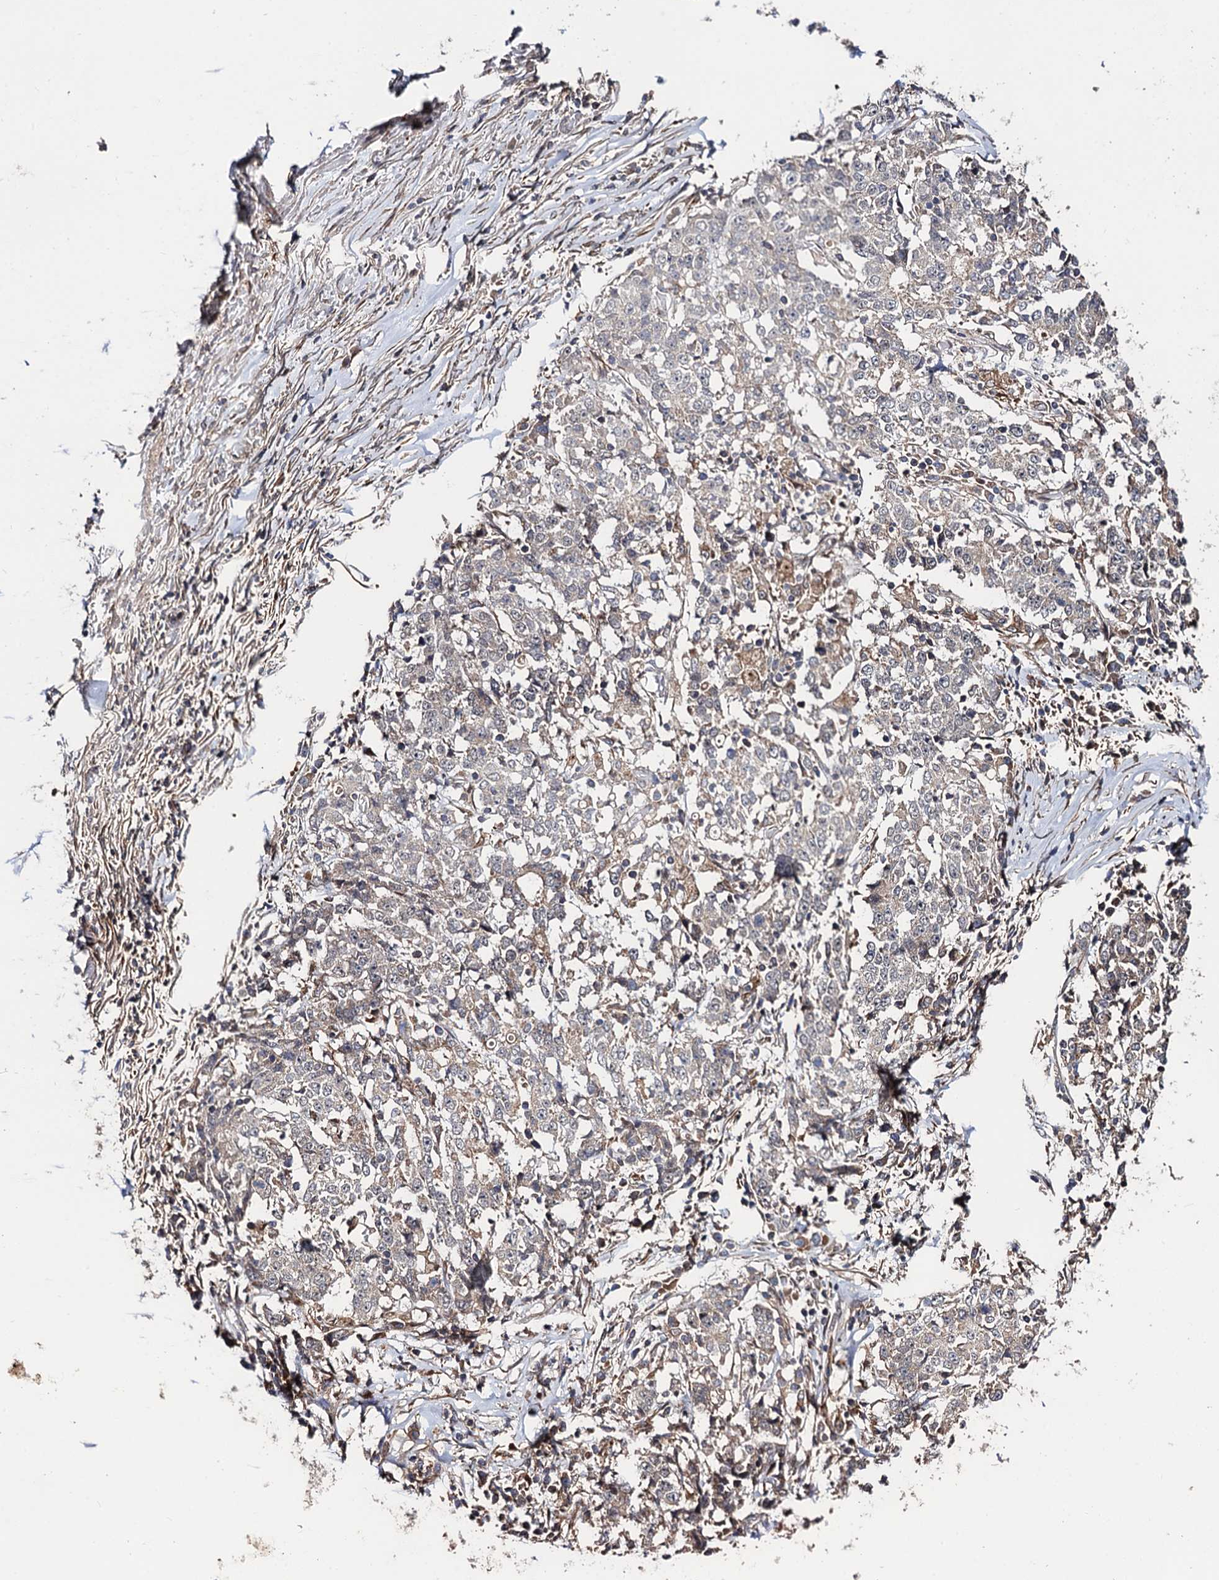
{"staining": {"intensity": "negative", "quantity": "none", "location": "none"}, "tissue": "stomach cancer", "cell_type": "Tumor cells", "image_type": "cancer", "snomed": [{"axis": "morphology", "description": "Adenocarcinoma, NOS"}, {"axis": "topography", "description": "Stomach"}], "caption": "There is no significant expression in tumor cells of stomach cancer. (IHC, brightfield microscopy, high magnification).", "gene": "FSIP1", "patient": {"sex": "male", "age": 59}}